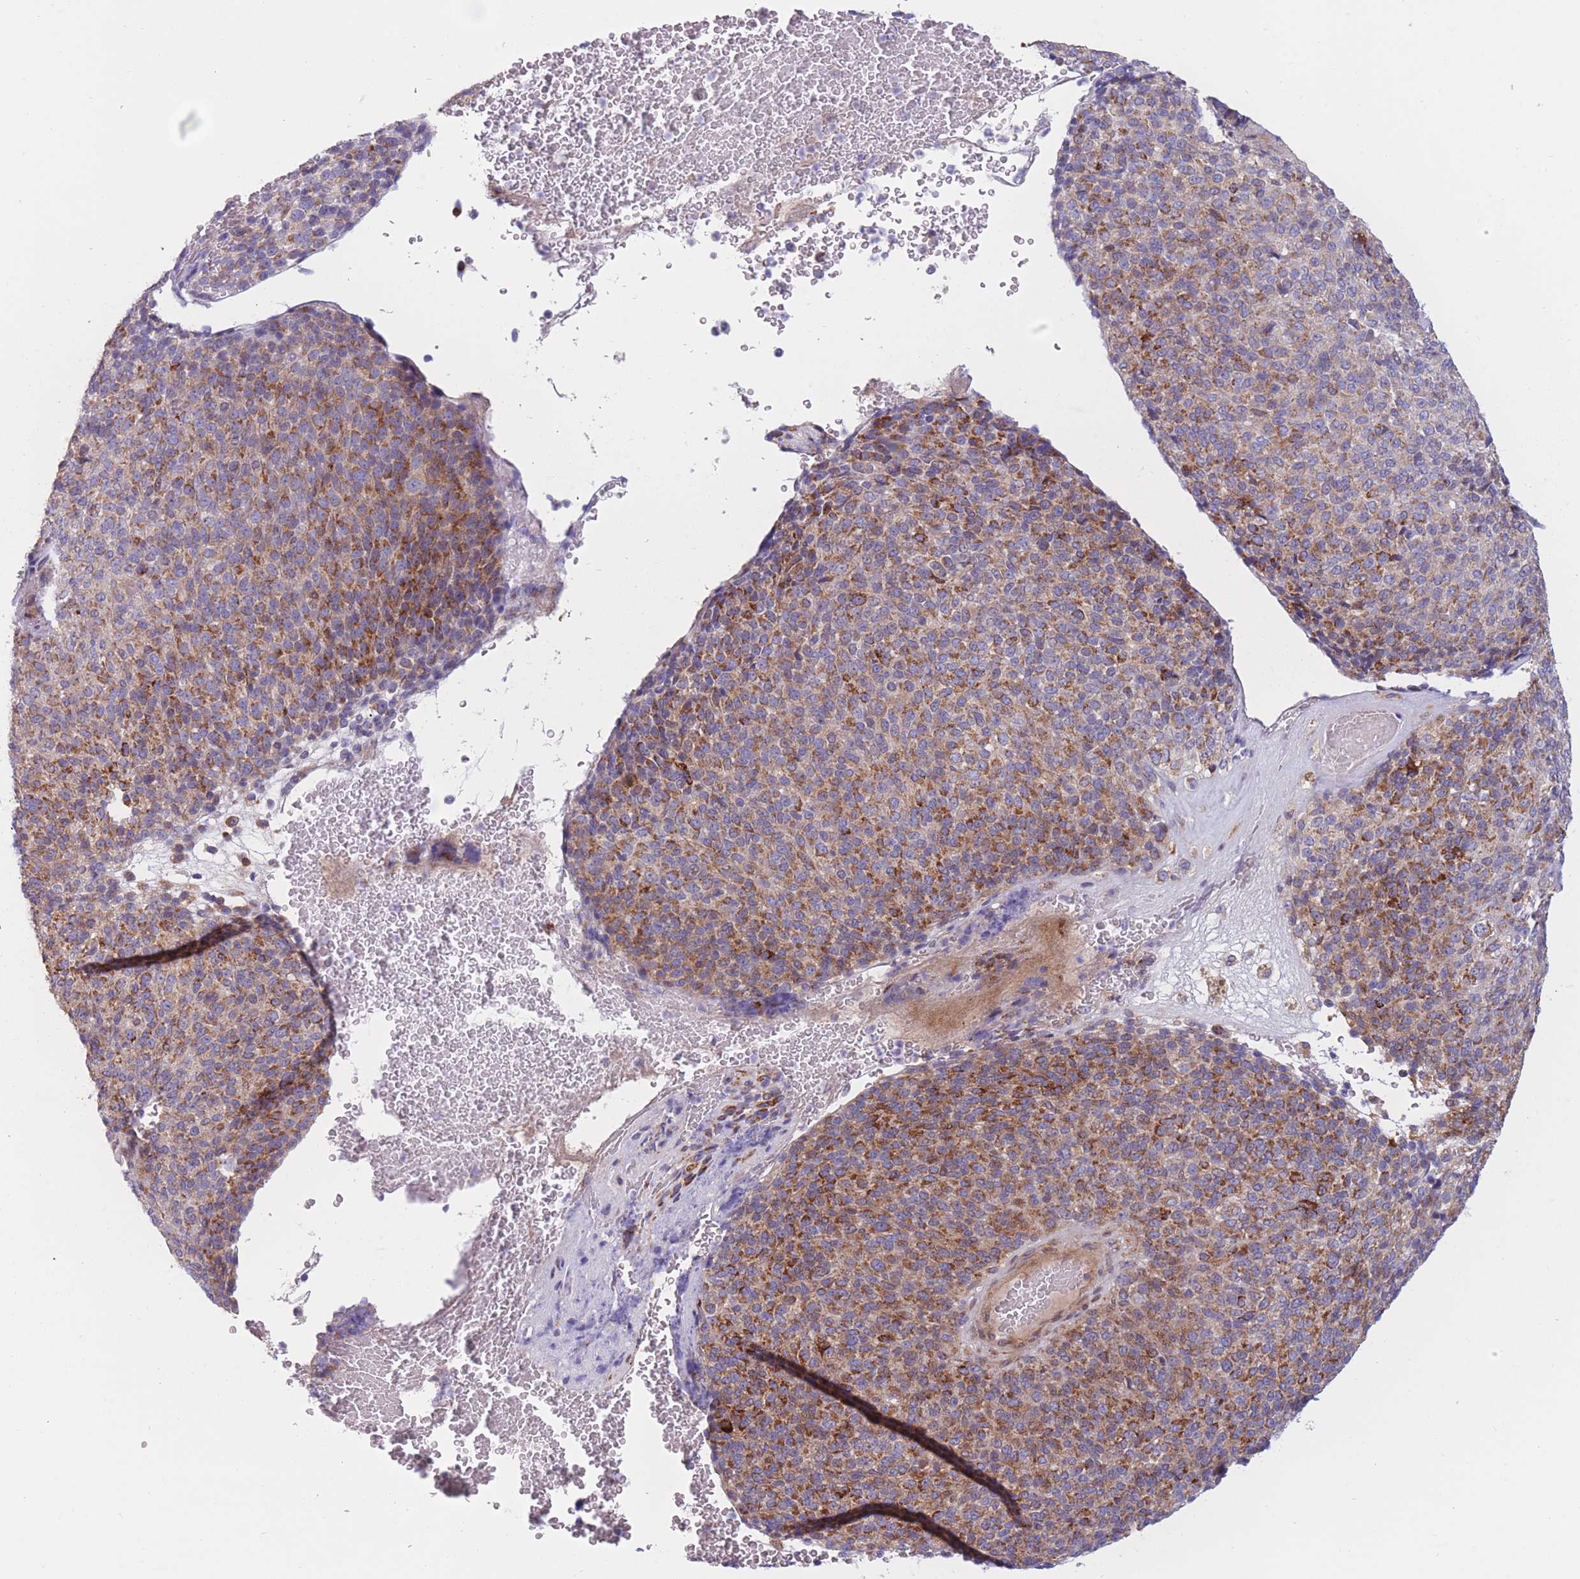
{"staining": {"intensity": "moderate", "quantity": ">75%", "location": "cytoplasmic/membranous"}, "tissue": "melanoma", "cell_type": "Tumor cells", "image_type": "cancer", "snomed": [{"axis": "morphology", "description": "Malignant melanoma, Metastatic site"}, {"axis": "topography", "description": "Brain"}], "caption": "Protein expression analysis of human malignant melanoma (metastatic site) reveals moderate cytoplasmic/membranous expression in about >75% of tumor cells.", "gene": "PDE4A", "patient": {"sex": "female", "age": 56}}